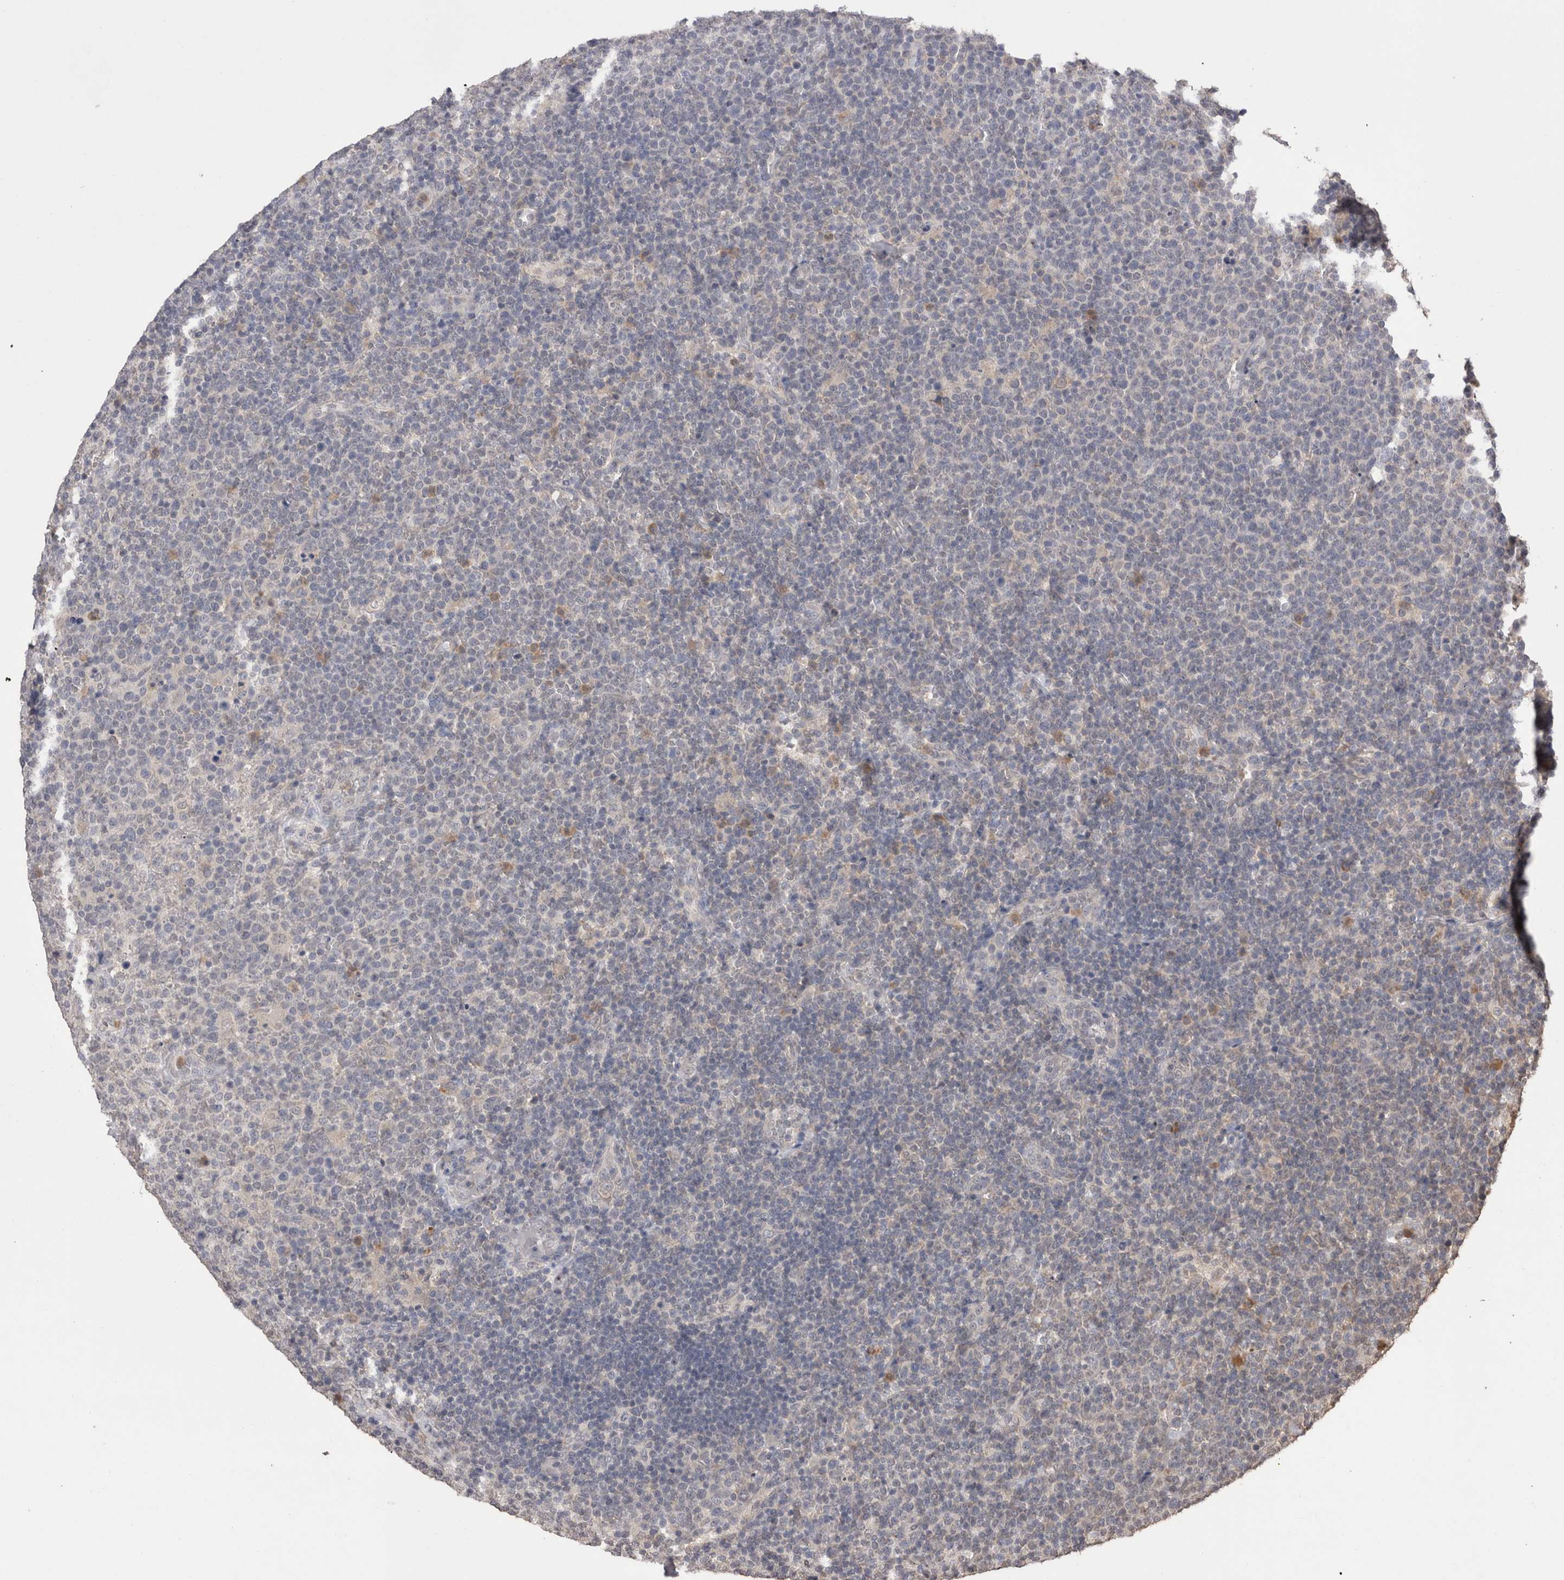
{"staining": {"intensity": "negative", "quantity": "none", "location": "none"}, "tissue": "lymphoma", "cell_type": "Tumor cells", "image_type": "cancer", "snomed": [{"axis": "morphology", "description": "Malignant lymphoma, non-Hodgkin's type, High grade"}, {"axis": "topography", "description": "Lymph node"}], "caption": "A high-resolution image shows IHC staining of high-grade malignant lymphoma, non-Hodgkin's type, which demonstrates no significant staining in tumor cells.", "gene": "GRK5", "patient": {"sex": "male", "age": 61}}